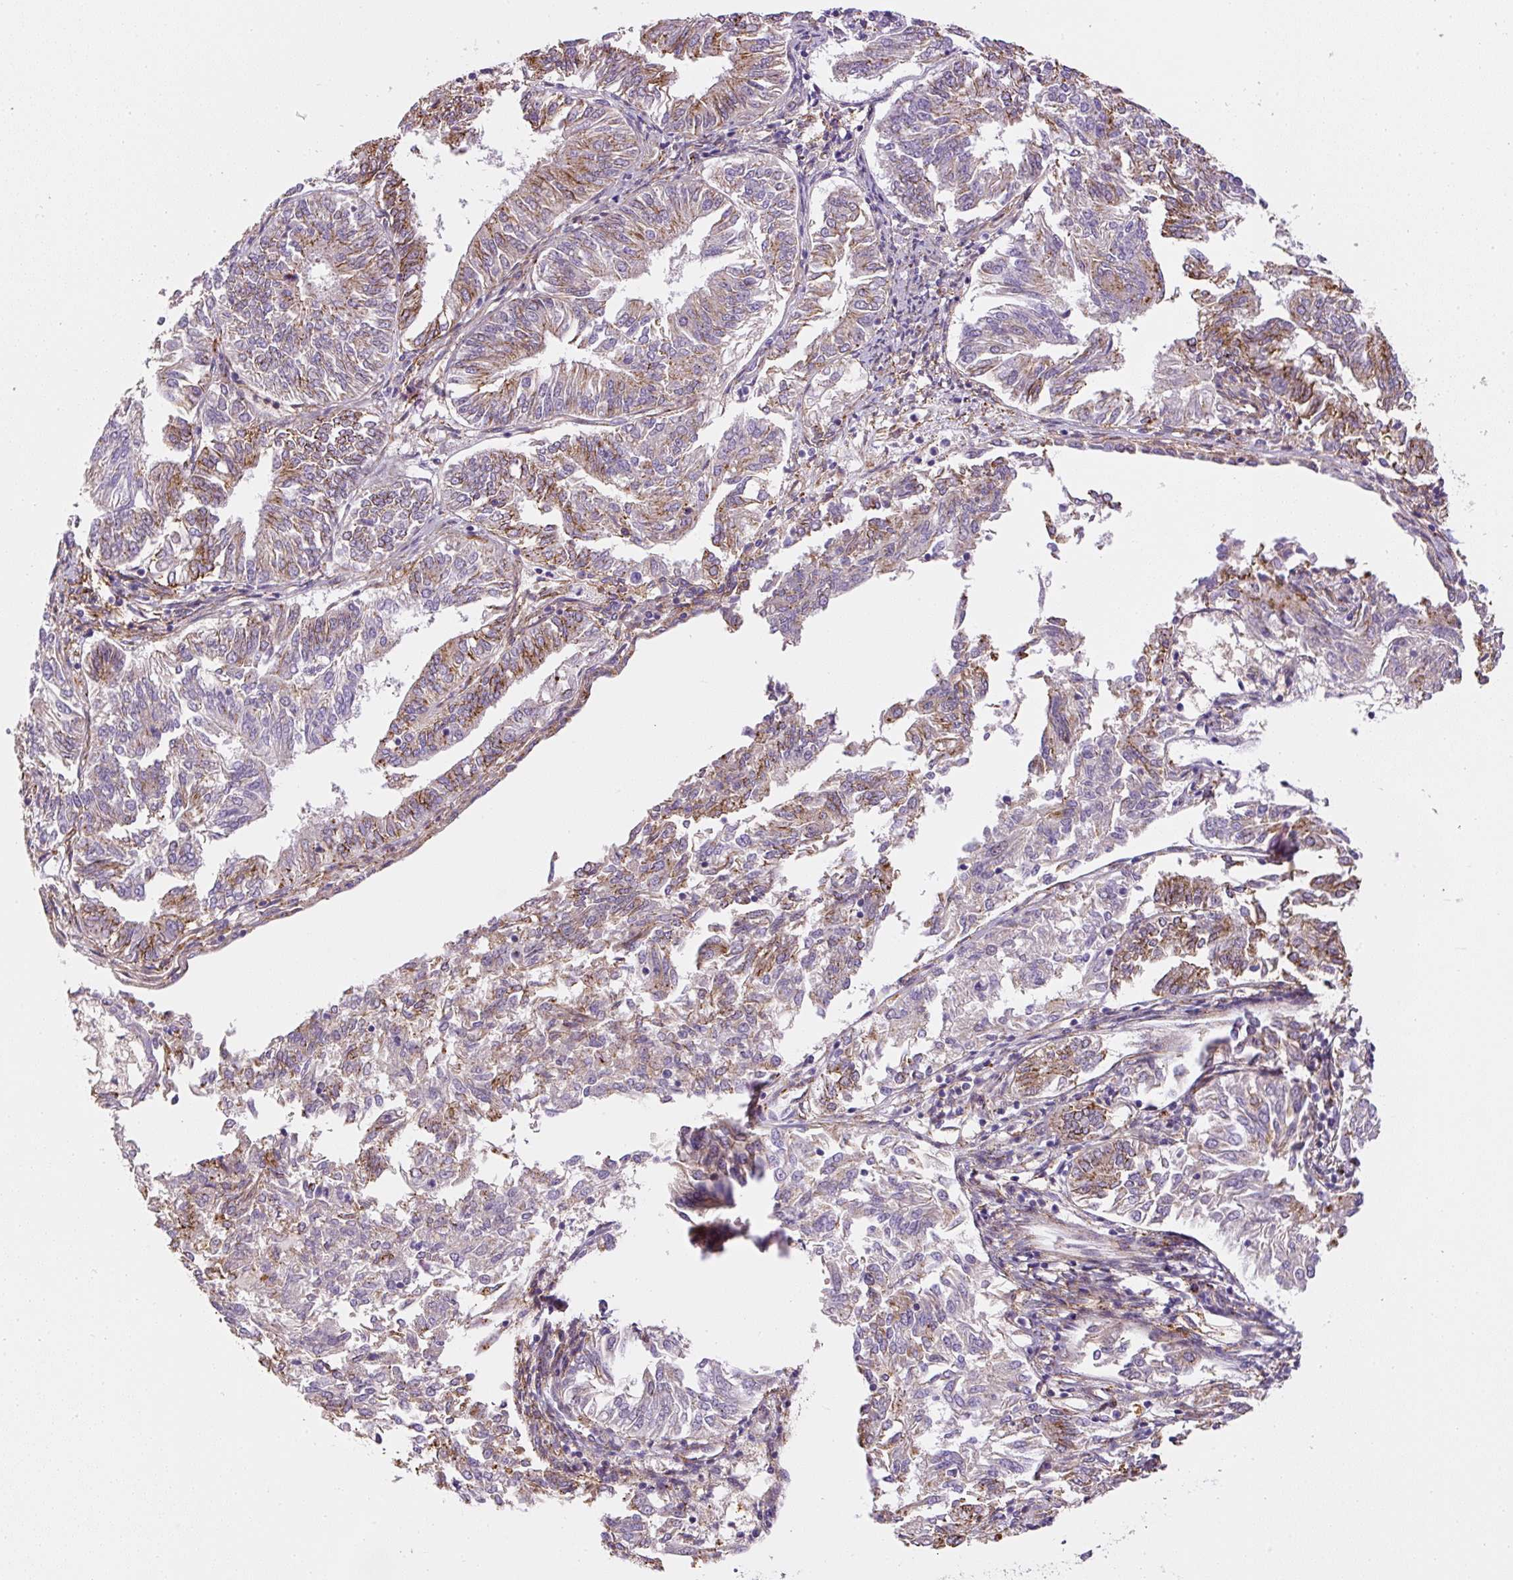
{"staining": {"intensity": "moderate", "quantity": "25%-75%", "location": "cytoplasmic/membranous"}, "tissue": "endometrial cancer", "cell_type": "Tumor cells", "image_type": "cancer", "snomed": [{"axis": "morphology", "description": "Adenocarcinoma, NOS"}, {"axis": "topography", "description": "Endometrium"}], "caption": "High-power microscopy captured an IHC micrograph of endometrial adenocarcinoma, revealing moderate cytoplasmic/membranous positivity in approximately 25%-75% of tumor cells.", "gene": "RNF170", "patient": {"sex": "female", "age": 58}}